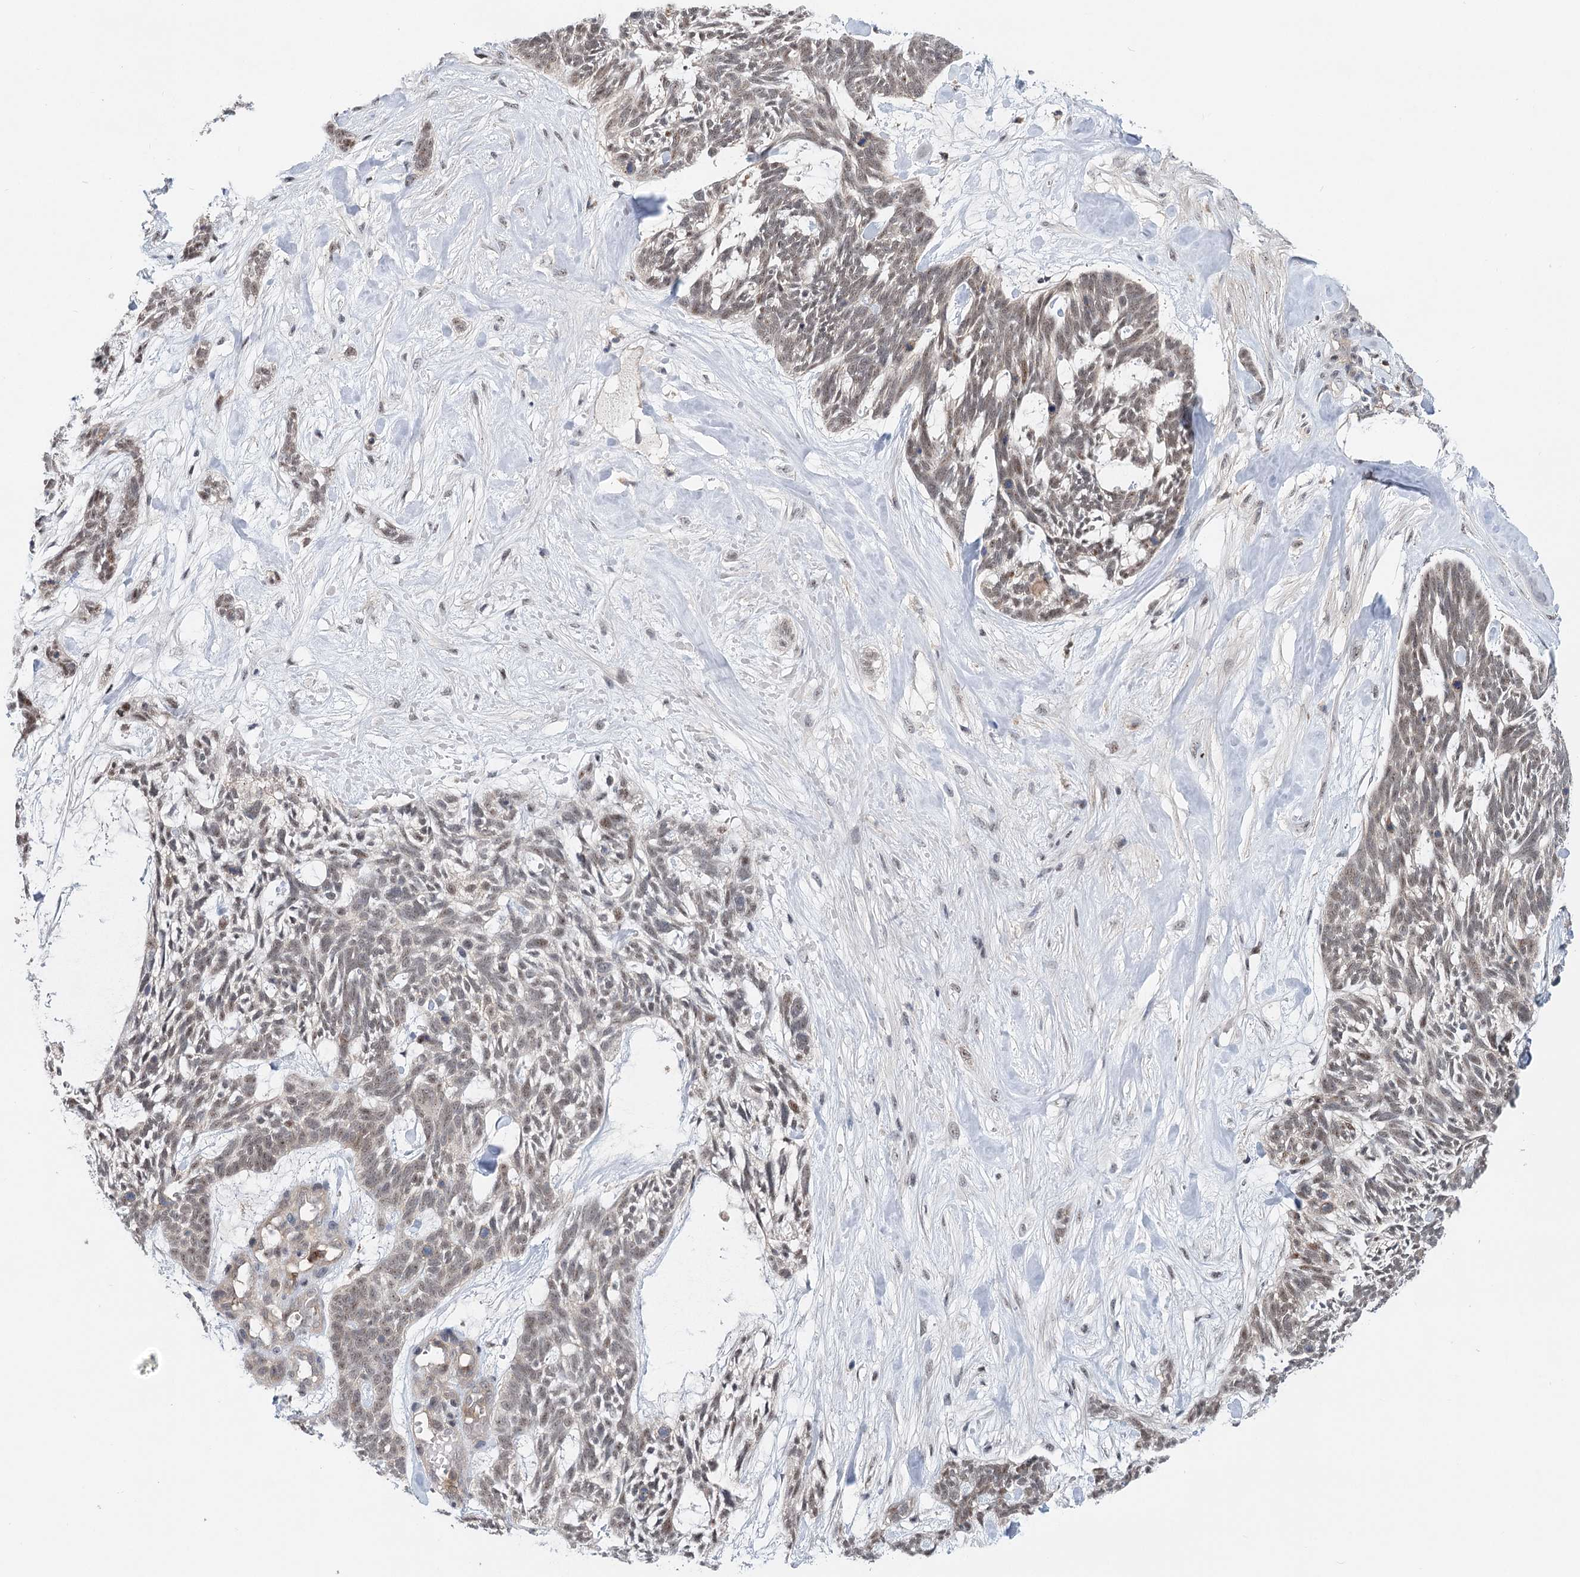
{"staining": {"intensity": "weak", "quantity": "<25%", "location": "nuclear"}, "tissue": "skin cancer", "cell_type": "Tumor cells", "image_type": "cancer", "snomed": [{"axis": "morphology", "description": "Basal cell carcinoma"}, {"axis": "topography", "description": "Skin"}], "caption": "This is a micrograph of IHC staining of skin basal cell carcinoma, which shows no expression in tumor cells.", "gene": "CDC42SE2", "patient": {"sex": "male", "age": 88}}